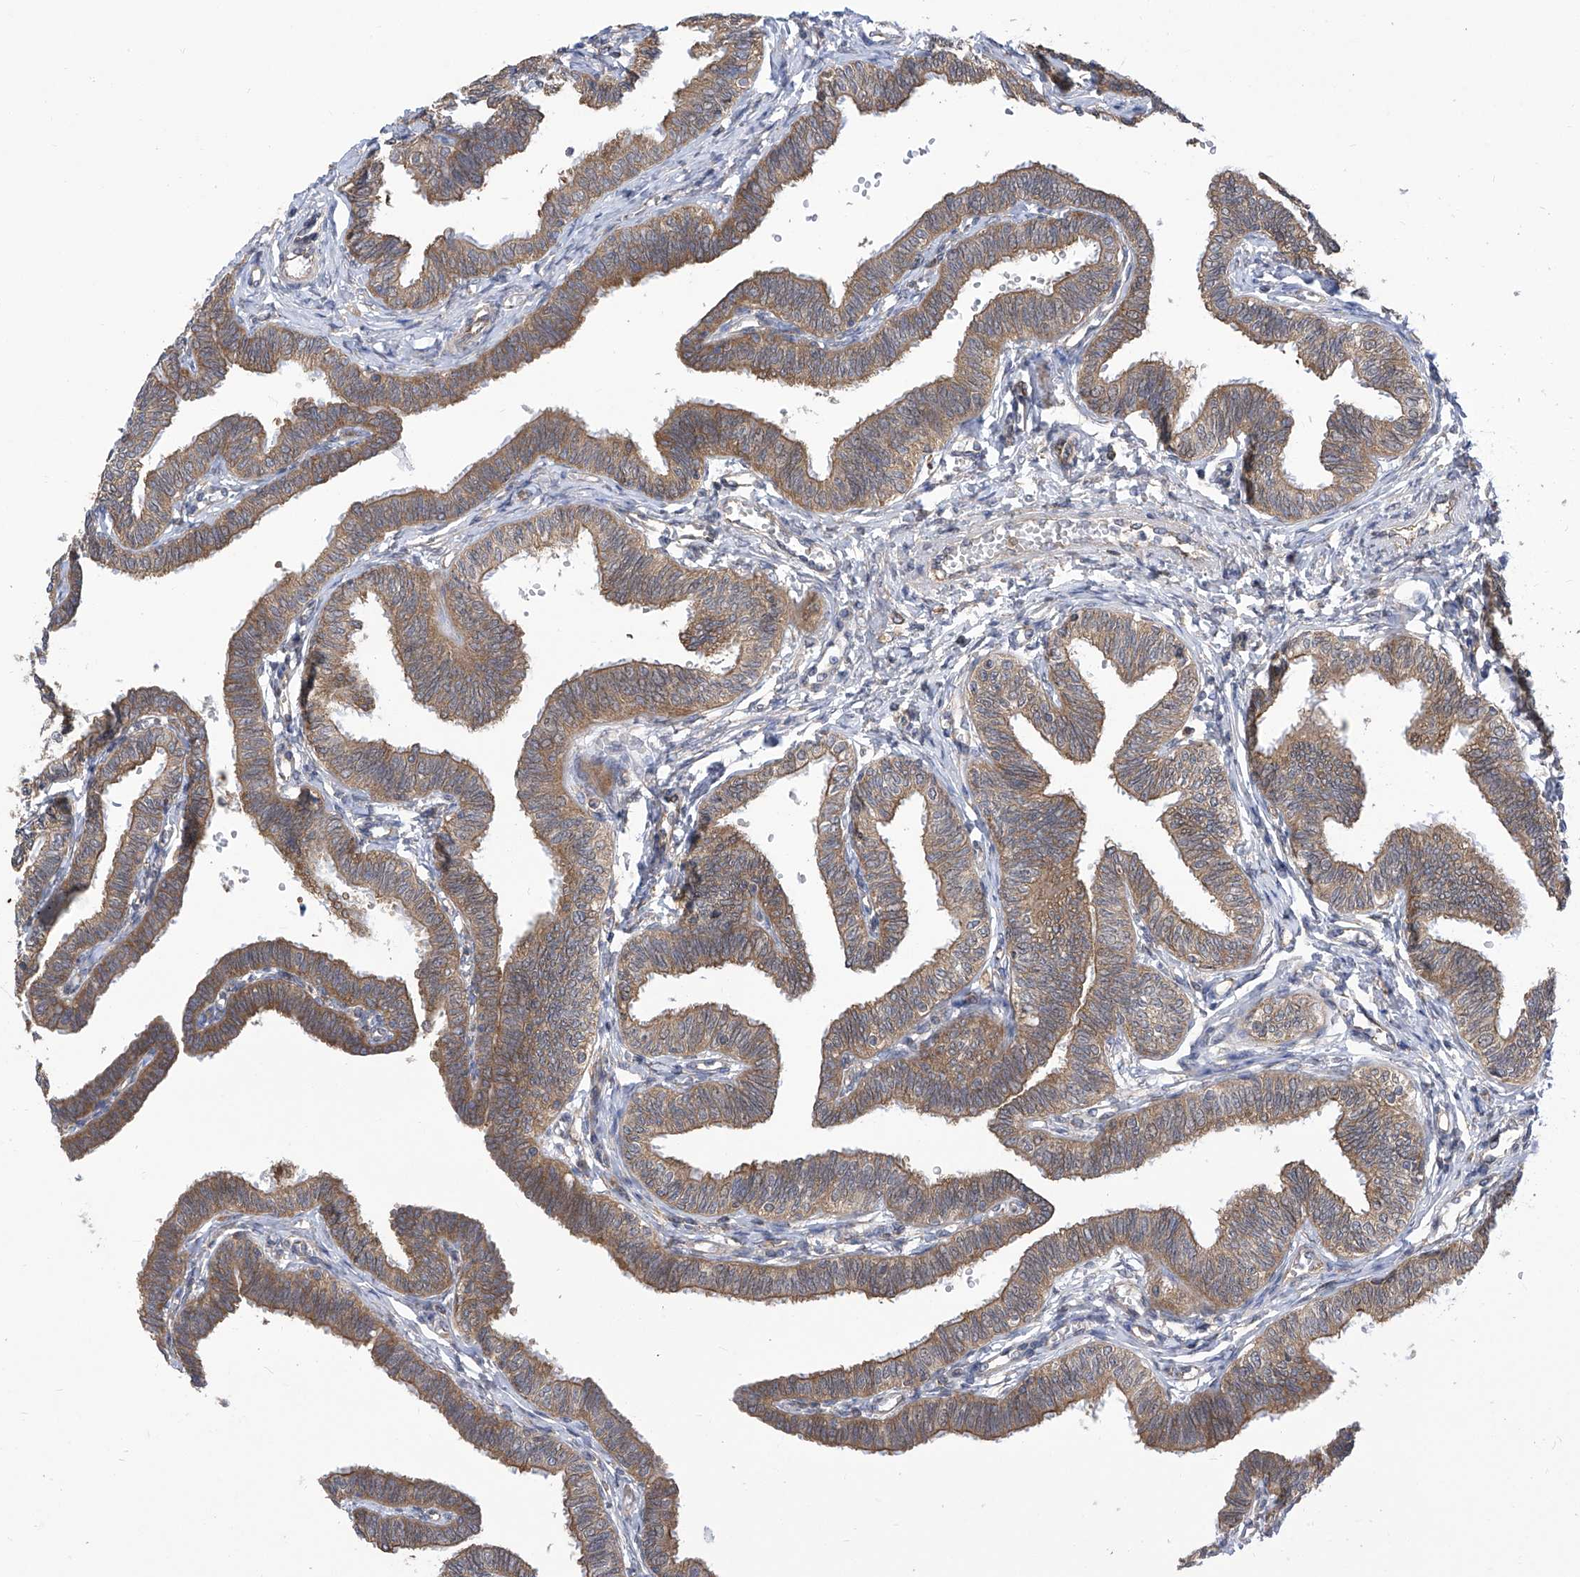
{"staining": {"intensity": "moderate", "quantity": ">75%", "location": "cytoplasmic/membranous"}, "tissue": "fallopian tube", "cell_type": "Glandular cells", "image_type": "normal", "snomed": [{"axis": "morphology", "description": "Normal tissue, NOS"}, {"axis": "topography", "description": "Fallopian tube"}, {"axis": "topography", "description": "Ovary"}], "caption": "Protein expression analysis of benign human fallopian tube reveals moderate cytoplasmic/membranous positivity in about >75% of glandular cells. Using DAB (3,3'-diaminobenzidine) (brown) and hematoxylin (blue) stains, captured at high magnification using brightfield microscopy.", "gene": "EIF3M", "patient": {"sex": "female", "age": 23}}